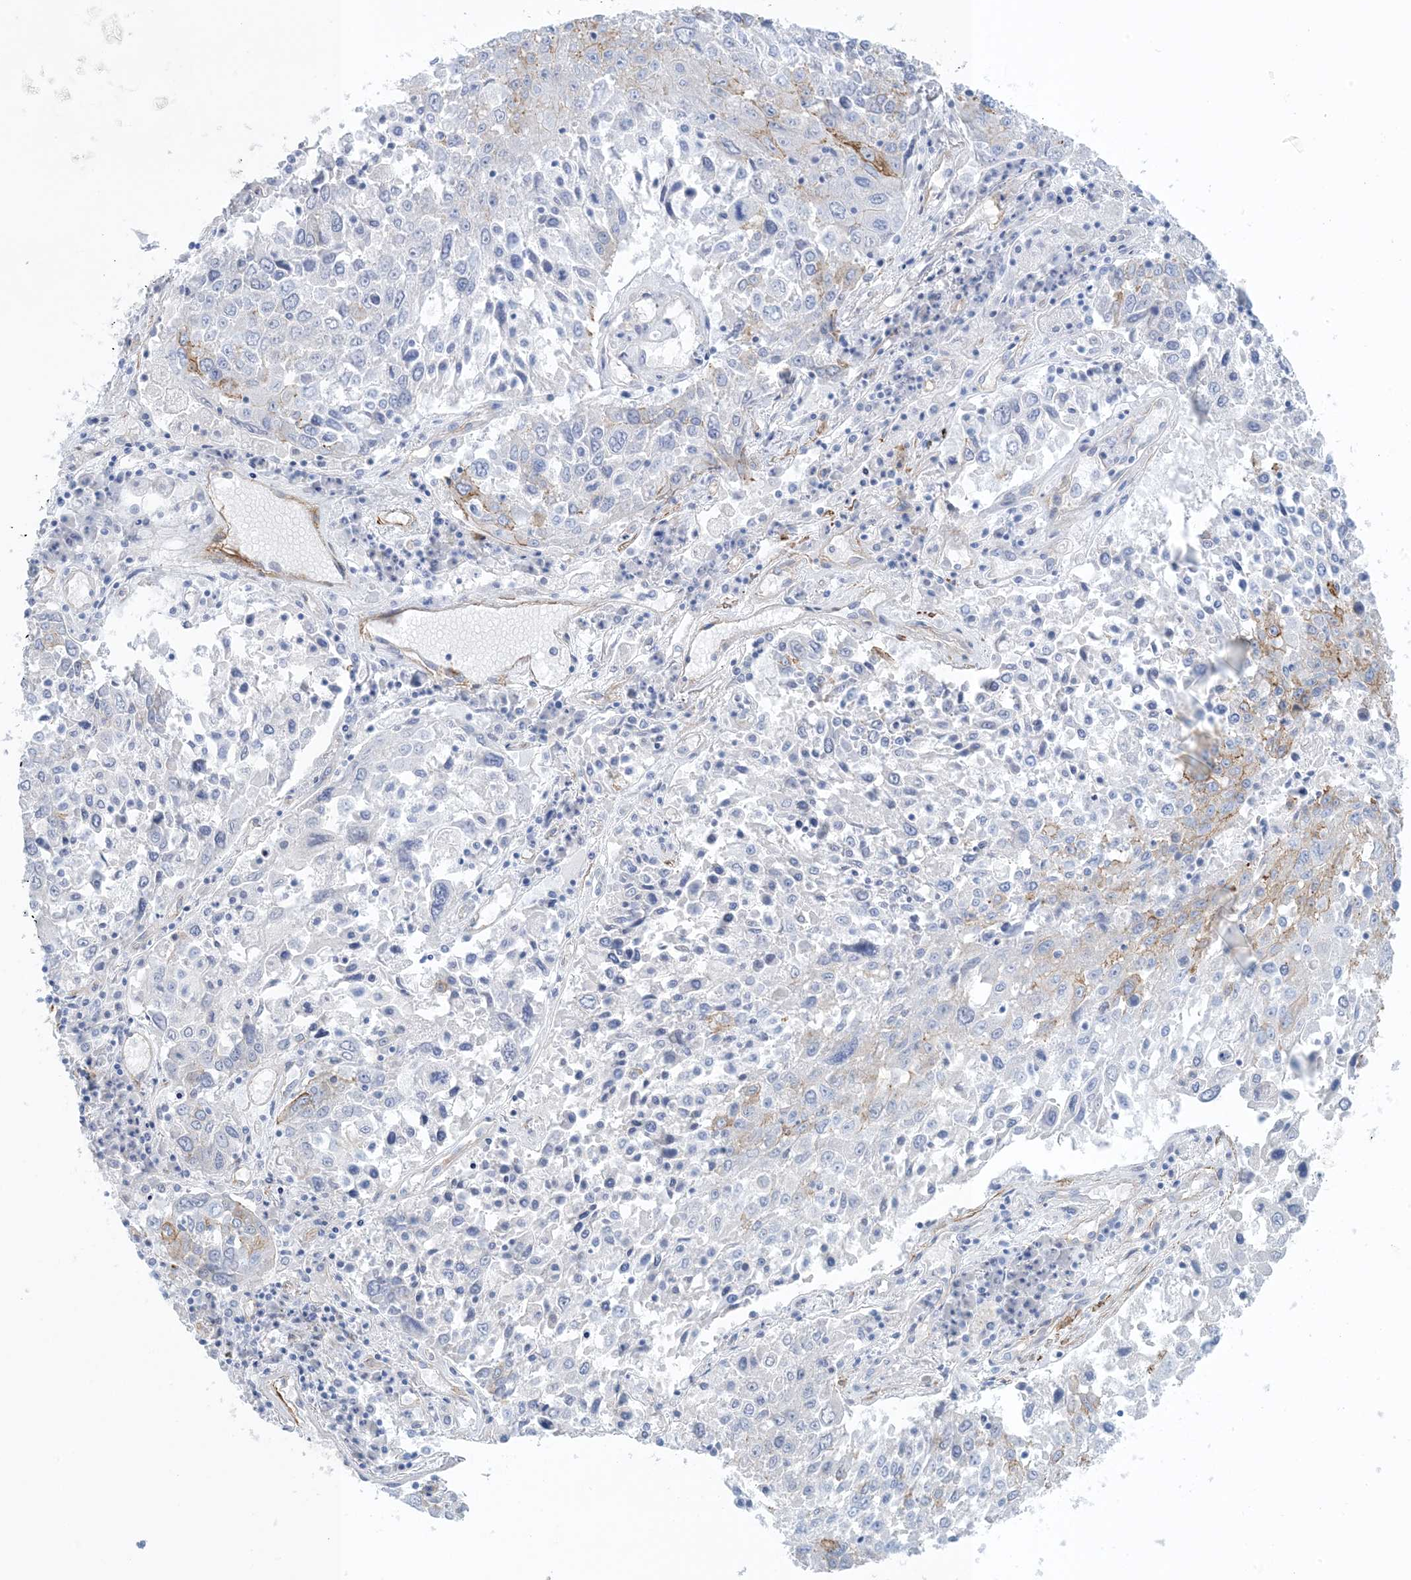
{"staining": {"intensity": "moderate", "quantity": "<25%", "location": "cytoplasmic/membranous"}, "tissue": "lung cancer", "cell_type": "Tumor cells", "image_type": "cancer", "snomed": [{"axis": "morphology", "description": "Squamous cell carcinoma, NOS"}, {"axis": "topography", "description": "Lung"}], "caption": "Lung cancer stained with immunohistochemistry (IHC) demonstrates moderate cytoplasmic/membranous staining in approximately <25% of tumor cells. (Stains: DAB (3,3'-diaminobenzidine) in brown, nuclei in blue, Microscopy: brightfield microscopy at high magnification).", "gene": "SHANK1", "patient": {"sex": "male", "age": 65}}